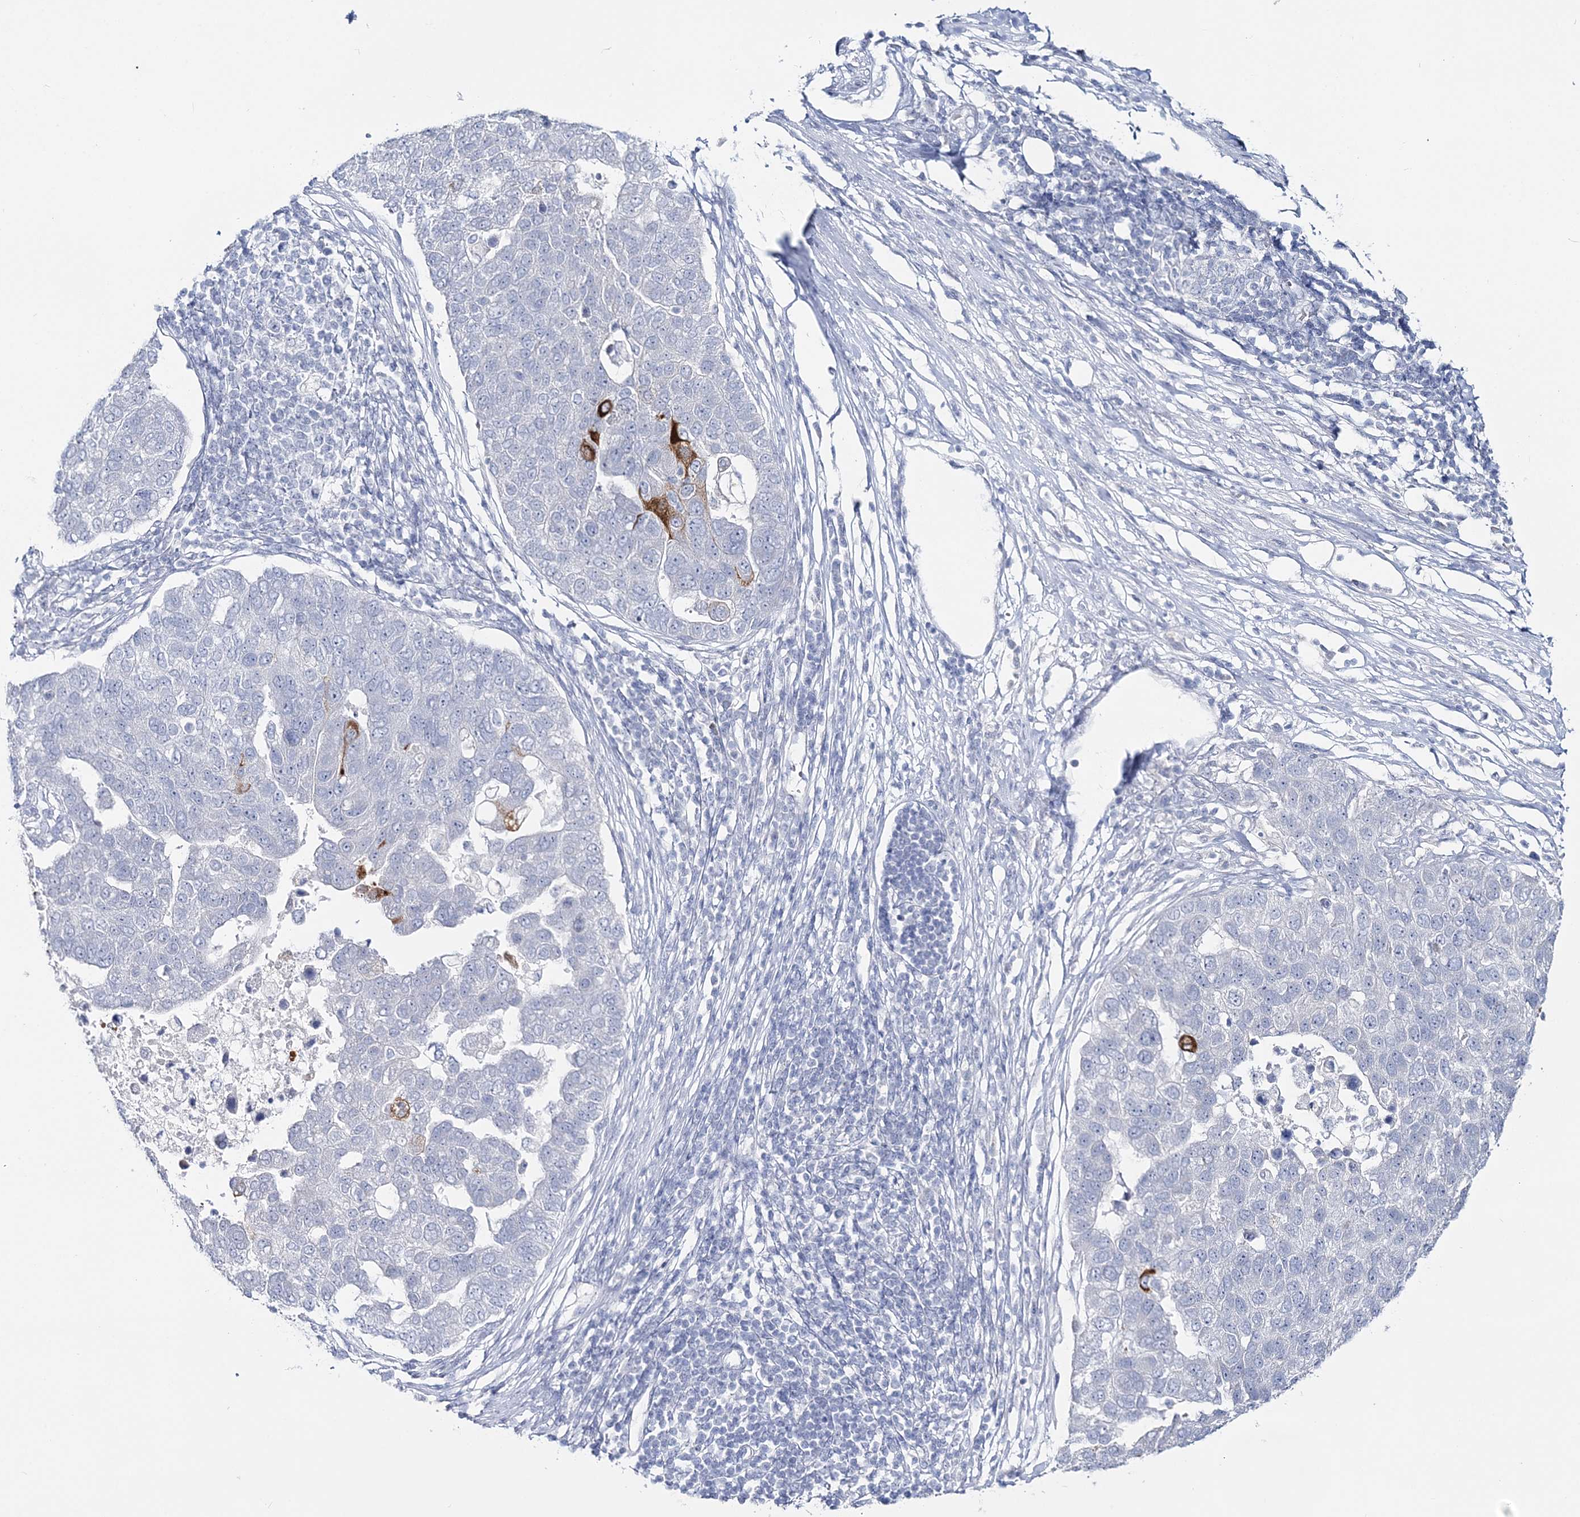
{"staining": {"intensity": "strong", "quantity": "<25%", "location": "cytoplasmic/membranous"}, "tissue": "pancreatic cancer", "cell_type": "Tumor cells", "image_type": "cancer", "snomed": [{"axis": "morphology", "description": "Adenocarcinoma, NOS"}, {"axis": "topography", "description": "Pancreas"}], "caption": "This is an image of immunohistochemistry staining of pancreatic adenocarcinoma, which shows strong expression in the cytoplasmic/membranous of tumor cells.", "gene": "CYP3A4", "patient": {"sex": "female", "age": 61}}